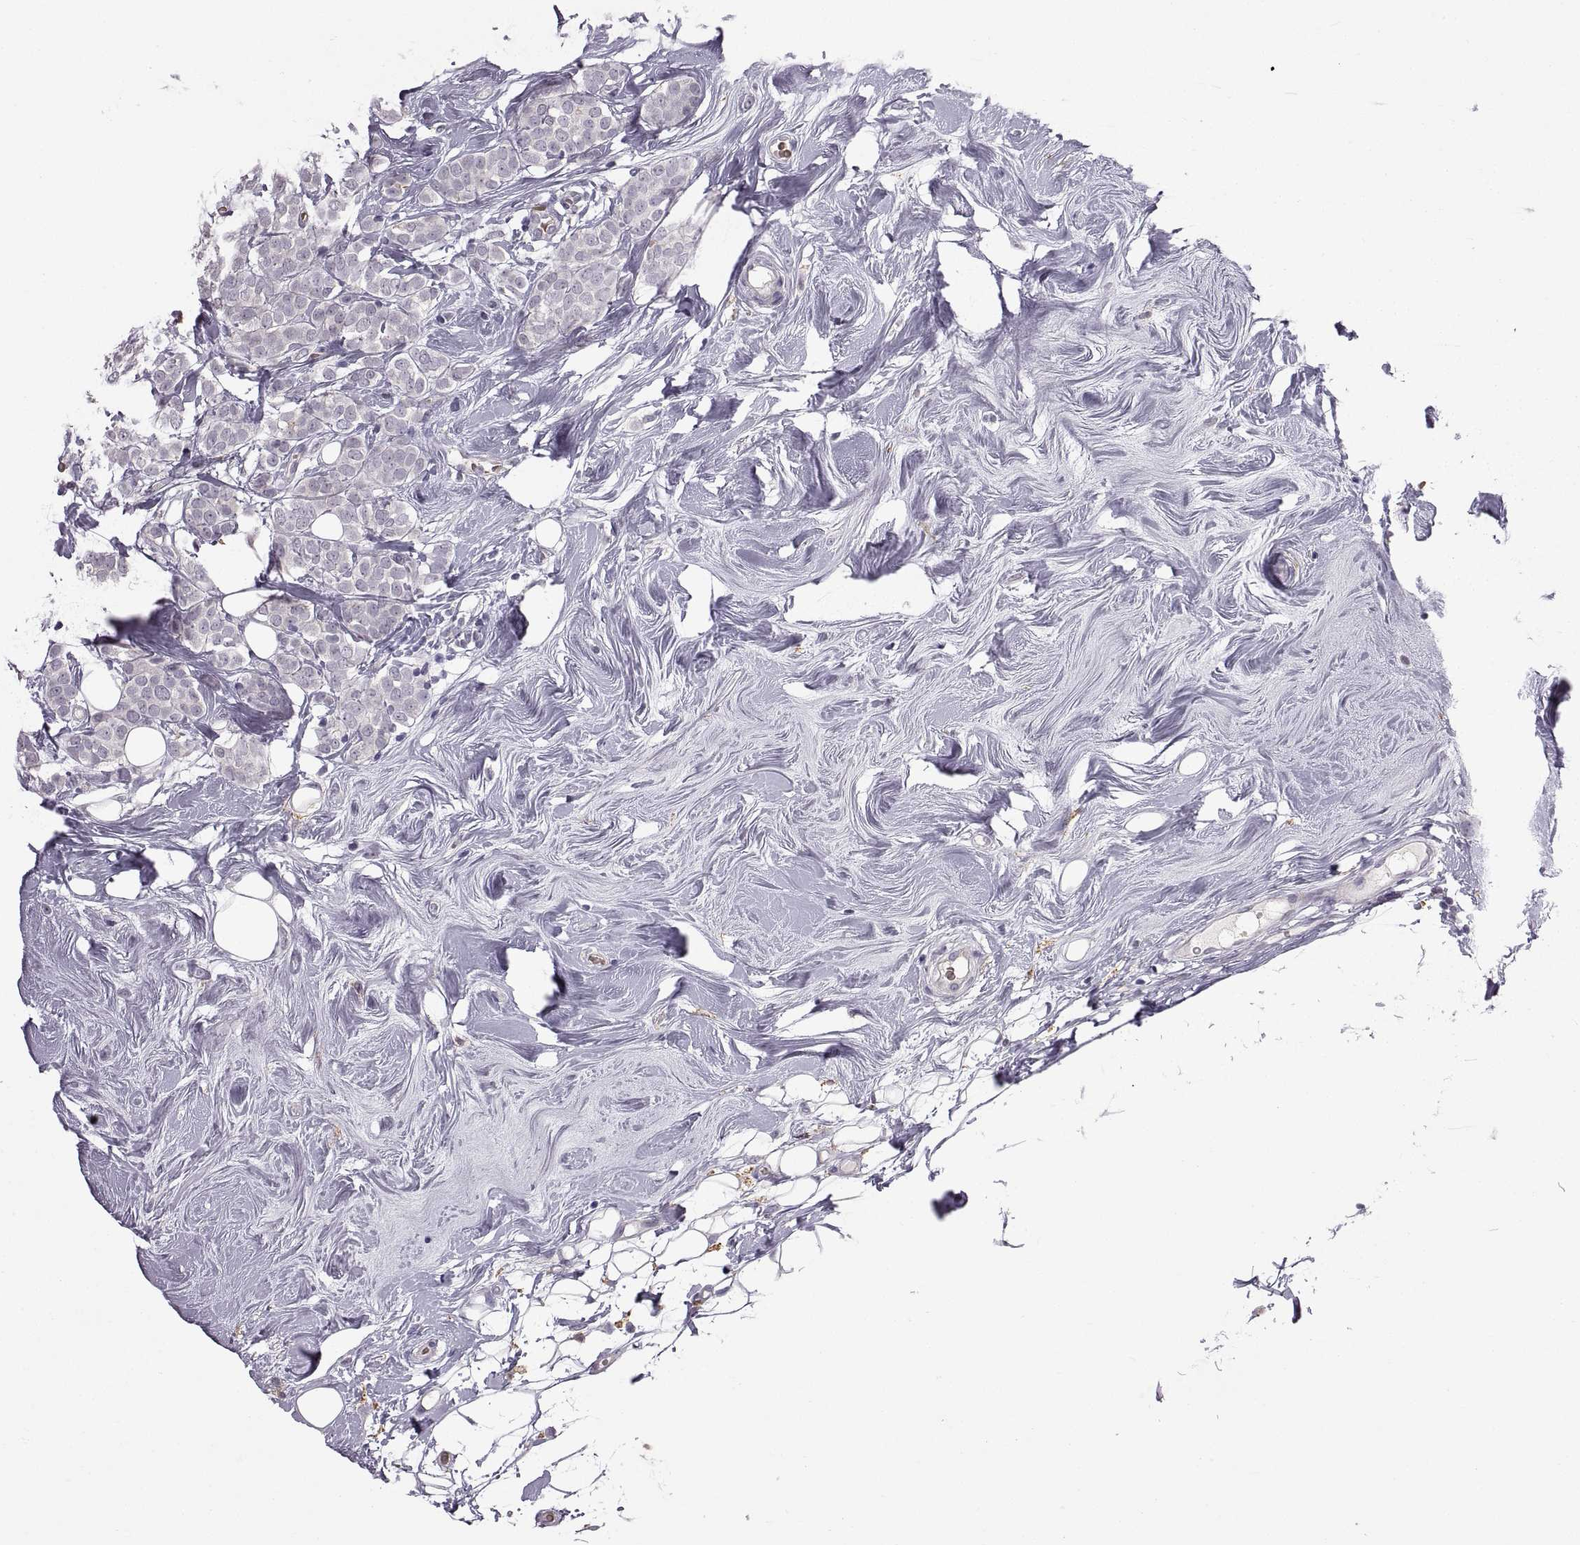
{"staining": {"intensity": "negative", "quantity": "none", "location": "none"}, "tissue": "breast cancer", "cell_type": "Tumor cells", "image_type": "cancer", "snomed": [{"axis": "morphology", "description": "Lobular carcinoma"}, {"axis": "topography", "description": "Breast"}], "caption": "Lobular carcinoma (breast) was stained to show a protein in brown. There is no significant positivity in tumor cells.", "gene": "MEIOC", "patient": {"sex": "female", "age": 49}}